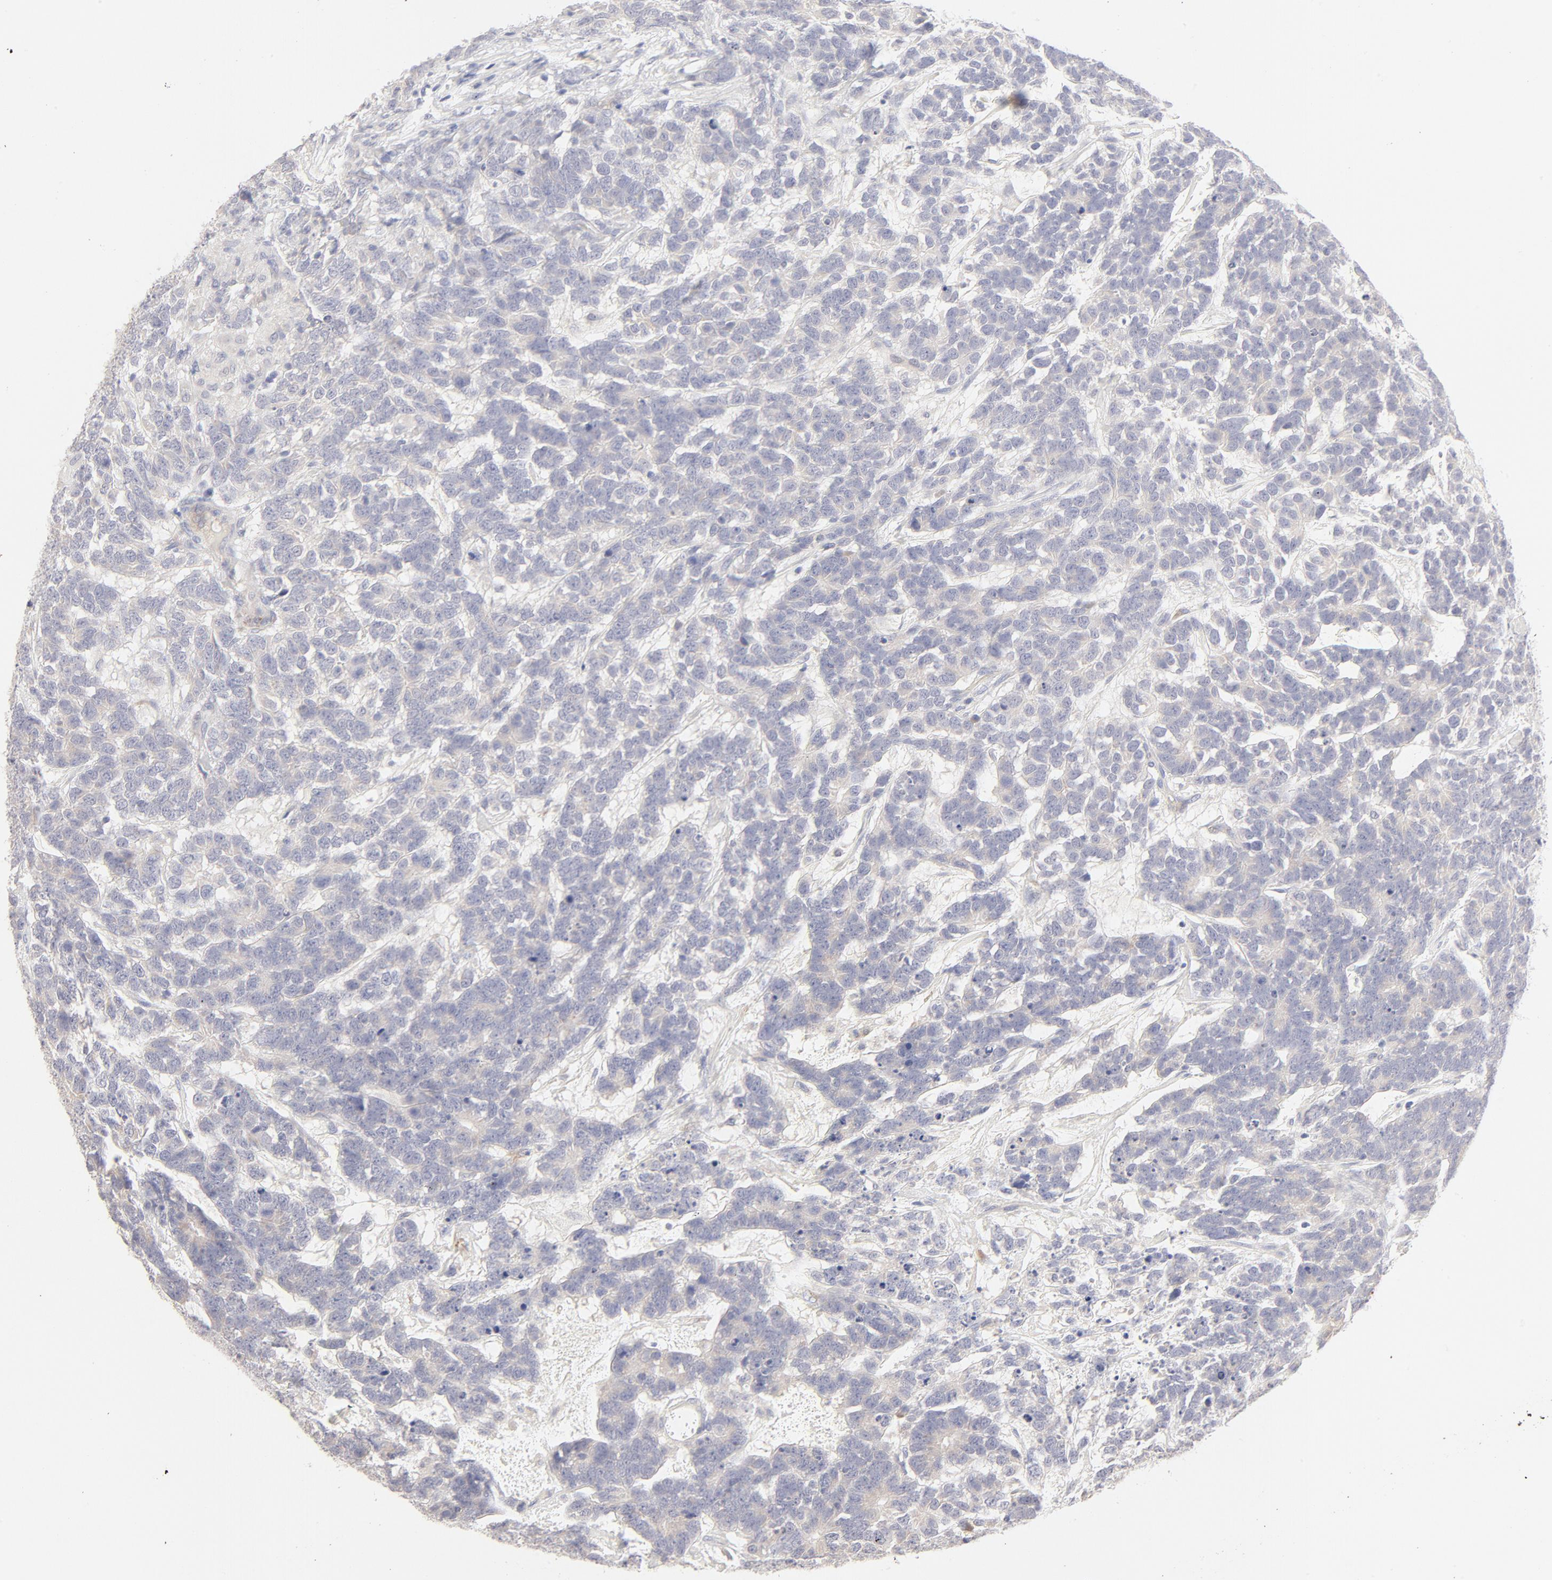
{"staining": {"intensity": "negative", "quantity": "none", "location": "none"}, "tissue": "testis cancer", "cell_type": "Tumor cells", "image_type": "cancer", "snomed": [{"axis": "morphology", "description": "Carcinoma, Embryonal, NOS"}, {"axis": "topography", "description": "Testis"}], "caption": "Immunohistochemical staining of human testis cancer (embryonal carcinoma) shows no significant expression in tumor cells.", "gene": "NKX2-2", "patient": {"sex": "male", "age": 26}}